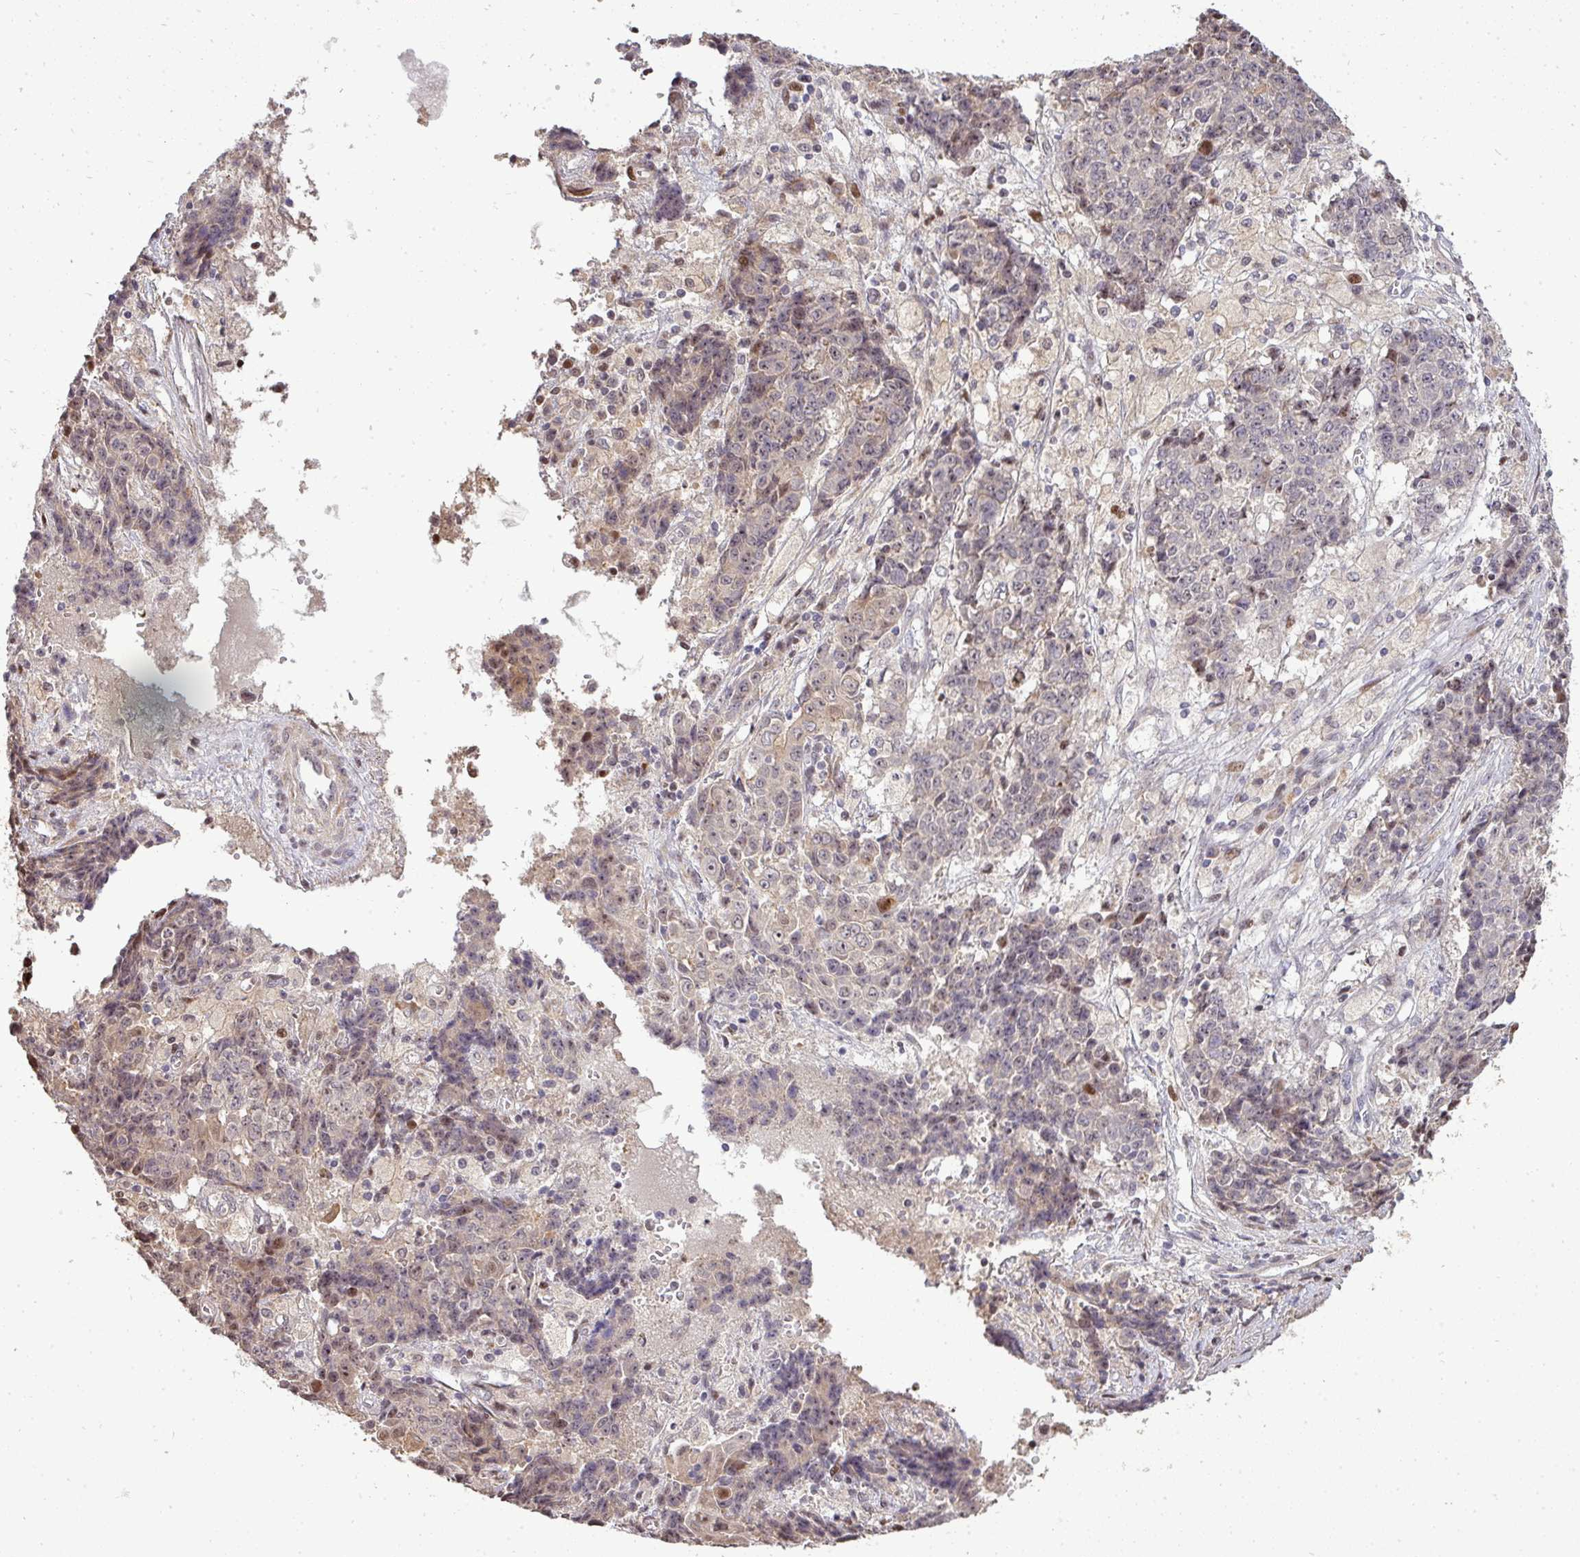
{"staining": {"intensity": "moderate", "quantity": "<25%", "location": "cytoplasmic/membranous,nuclear"}, "tissue": "ovarian cancer", "cell_type": "Tumor cells", "image_type": "cancer", "snomed": [{"axis": "morphology", "description": "Carcinoma, endometroid"}, {"axis": "topography", "description": "Ovary"}], "caption": "Endometroid carcinoma (ovarian) tissue demonstrates moderate cytoplasmic/membranous and nuclear positivity in approximately <25% of tumor cells (IHC, brightfield microscopy, high magnification).", "gene": "PATZ1", "patient": {"sex": "female", "age": 42}}